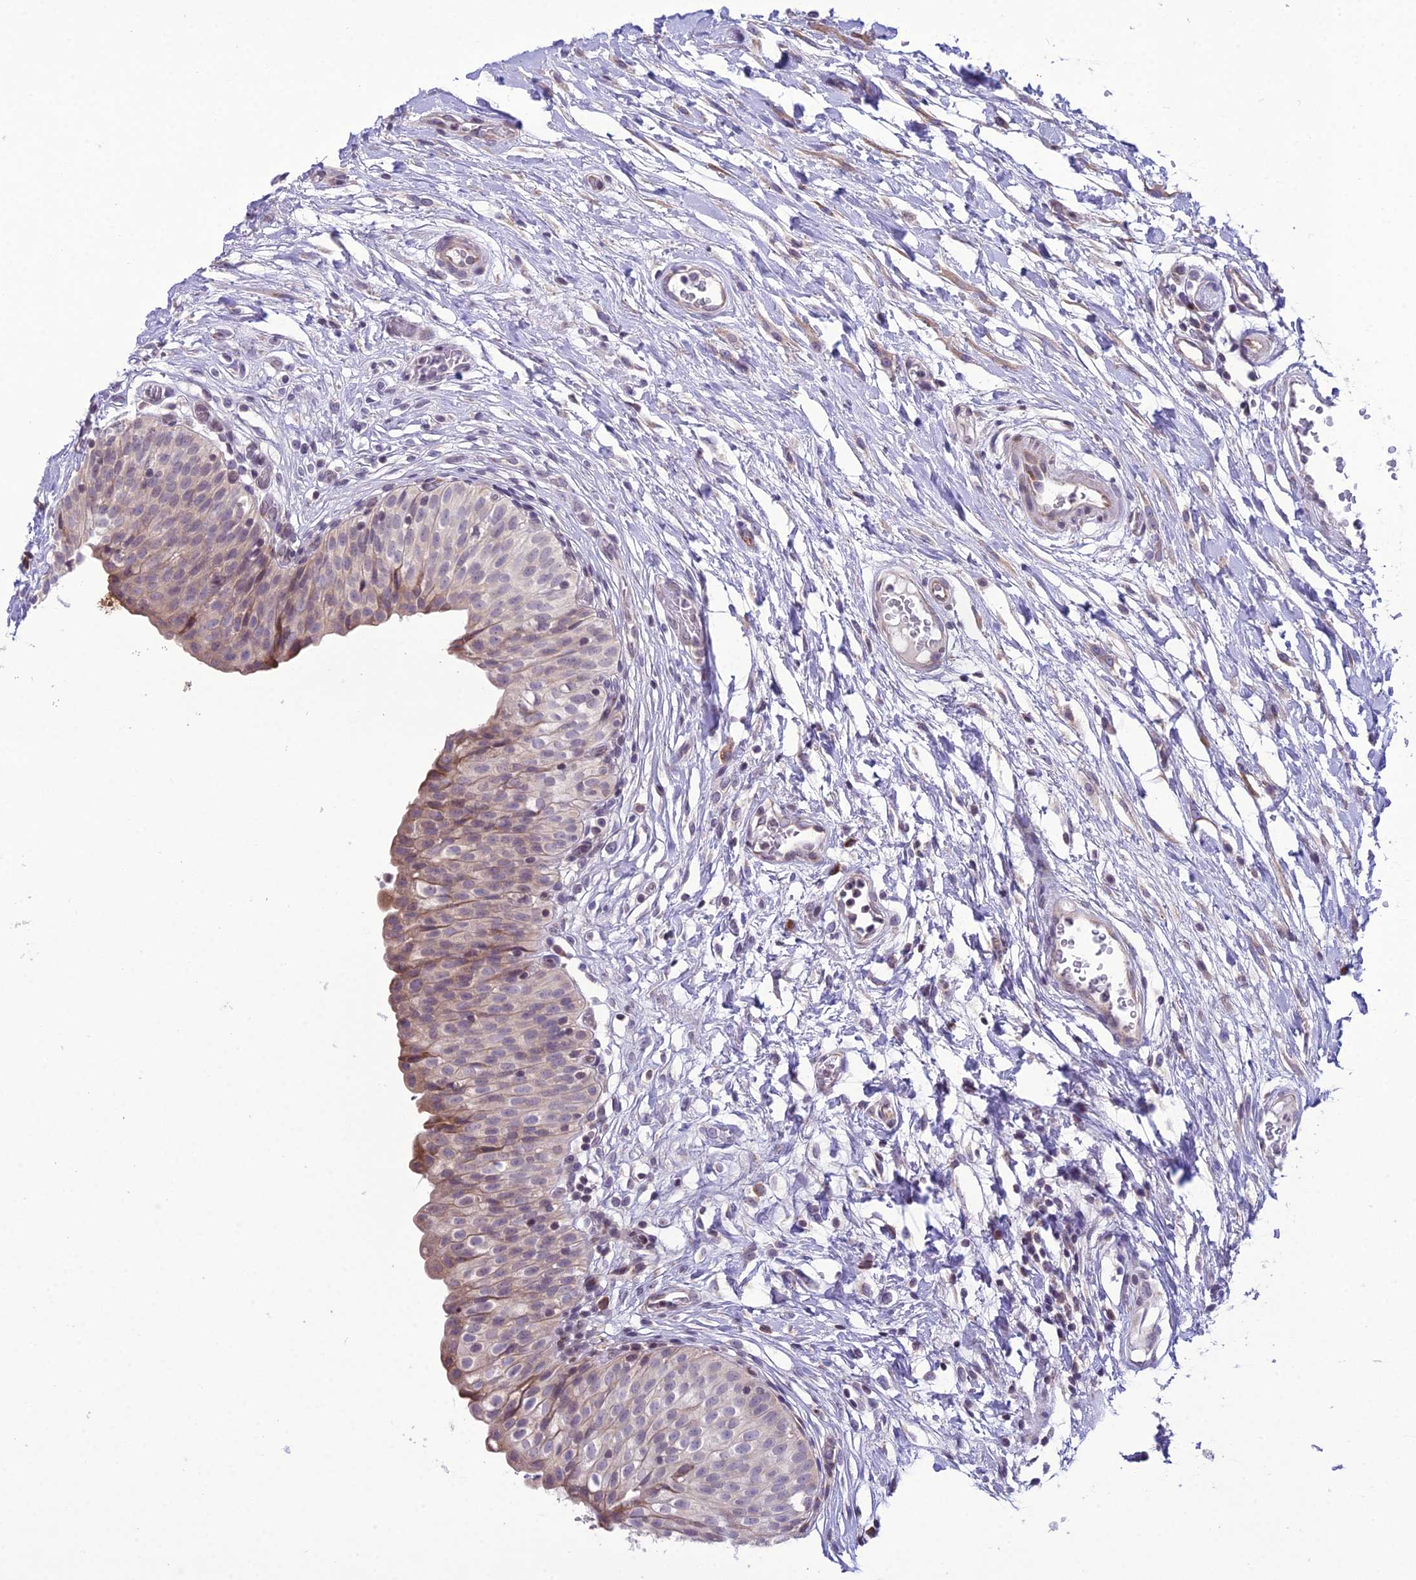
{"staining": {"intensity": "weak", "quantity": "25%-75%", "location": "cytoplasmic/membranous"}, "tissue": "urinary bladder", "cell_type": "Urothelial cells", "image_type": "normal", "snomed": [{"axis": "morphology", "description": "Normal tissue, NOS"}, {"axis": "topography", "description": "Urinary bladder"}], "caption": "Immunohistochemical staining of unremarkable urinary bladder exhibits low levels of weak cytoplasmic/membranous expression in approximately 25%-75% of urothelial cells.", "gene": "RPS26", "patient": {"sex": "male", "age": 55}}